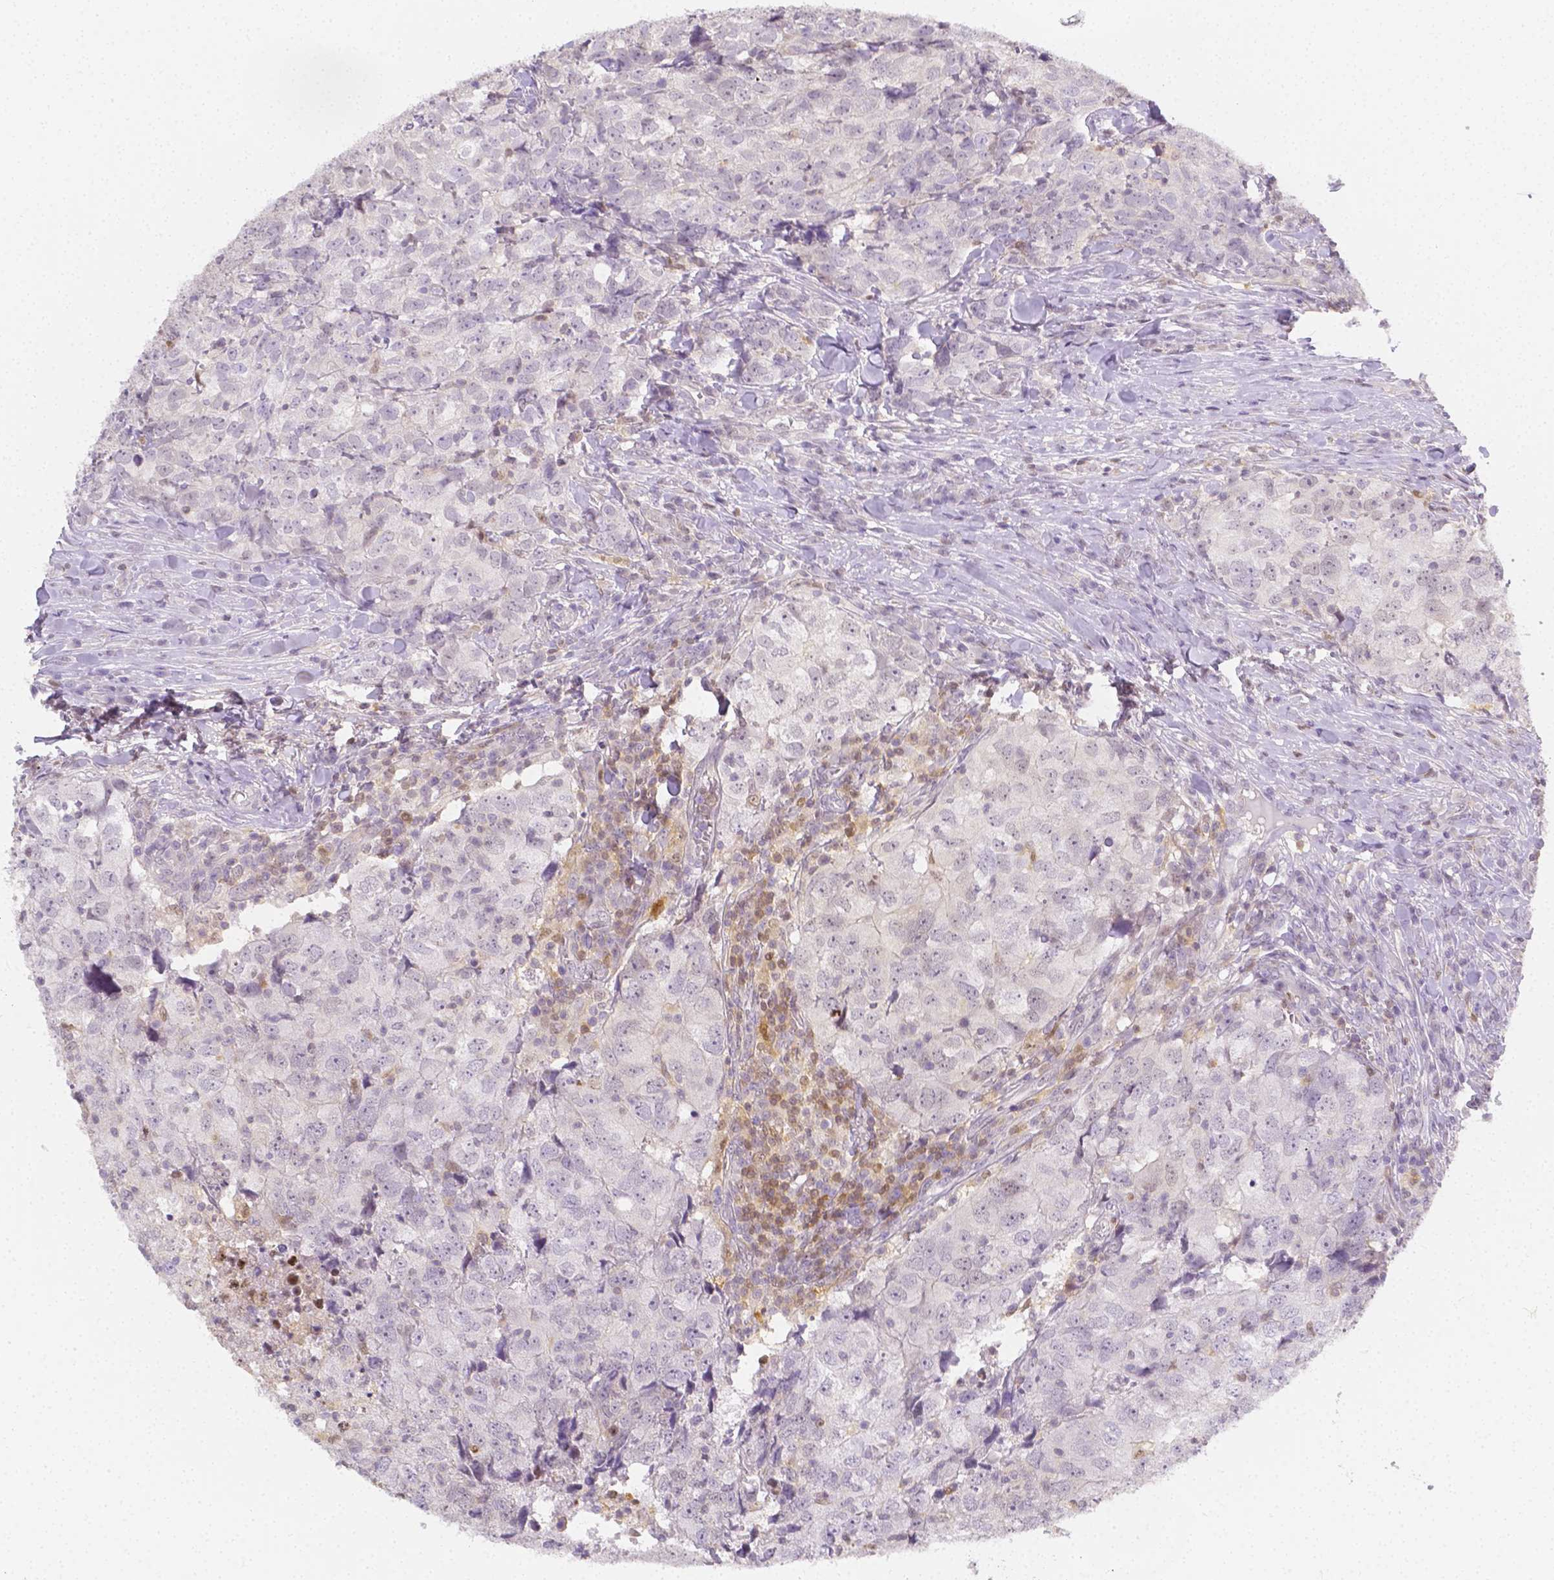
{"staining": {"intensity": "negative", "quantity": "none", "location": "none"}, "tissue": "breast cancer", "cell_type": "Tumor cells", "image_type": "cancer", "snomed": [{"axis": "morphology", "description": "Duct carcinoma"}, {"axis": "topography", "description": "Breast"}], "caption": "The IHC histopathology image has no significant staining in tumor cells of invasive ductal carcinoma (breast) tissue.", "gene": "SGTB", "patient": {"sex": "female", "age": 30}}